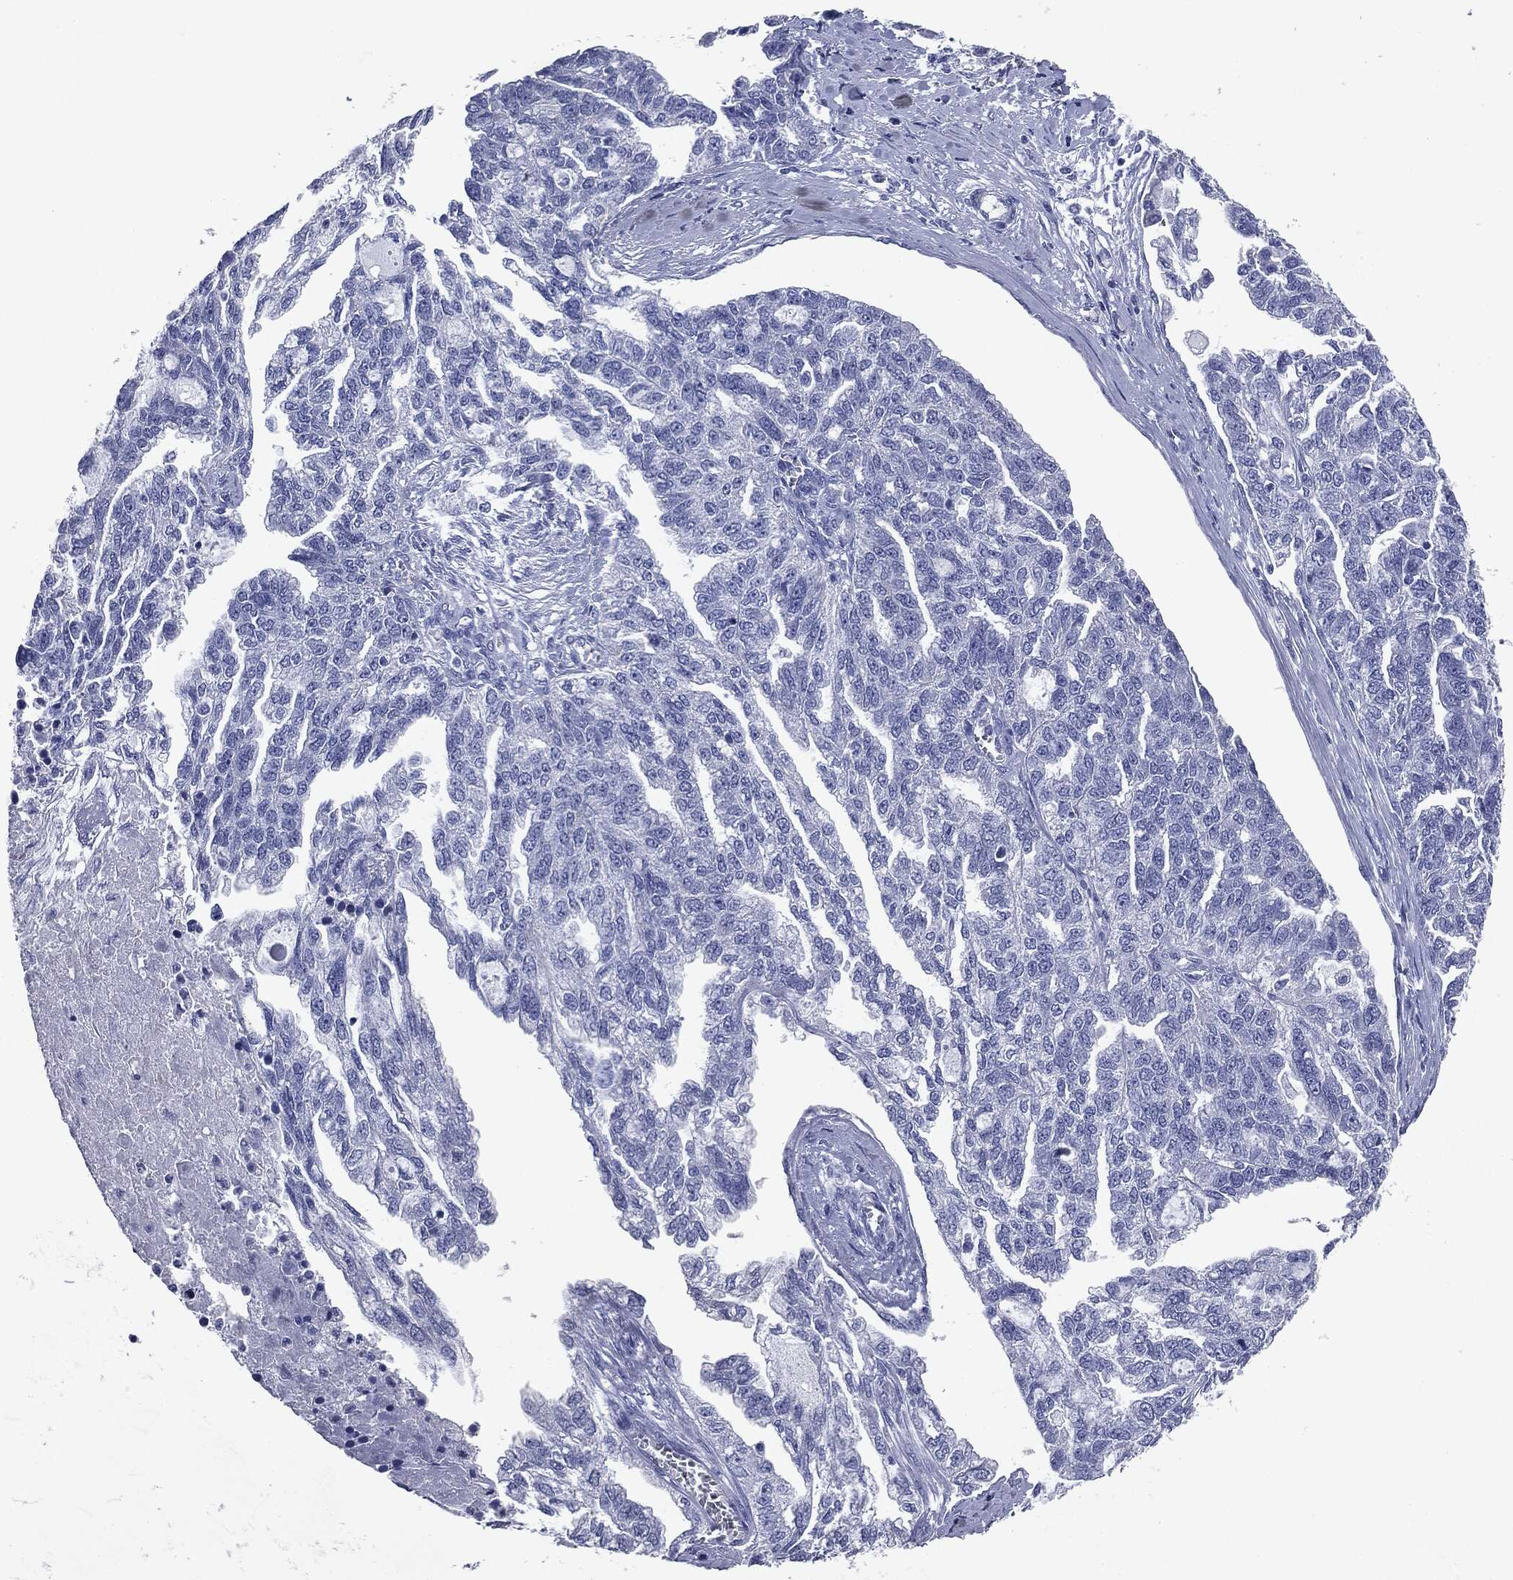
{"staining": {"intensity": "negative", "quantity": "none", "location": "none"}, "tissue": "ovarian cancer", "cell_type": "Tumor cells", "image_type": "cancer", "snomed": [{"axis": "morphology", "description": "Cystadenocarcinoma, serous, NOS"}, {"axis": "topography", "description": "Ovary"}], "caption": "Tumor cells show no significant protein expression in ovarian serous cystadenocarcinoma.", "gene": "ATP2A1", "patient": {"sex": "female", "age": 51}}